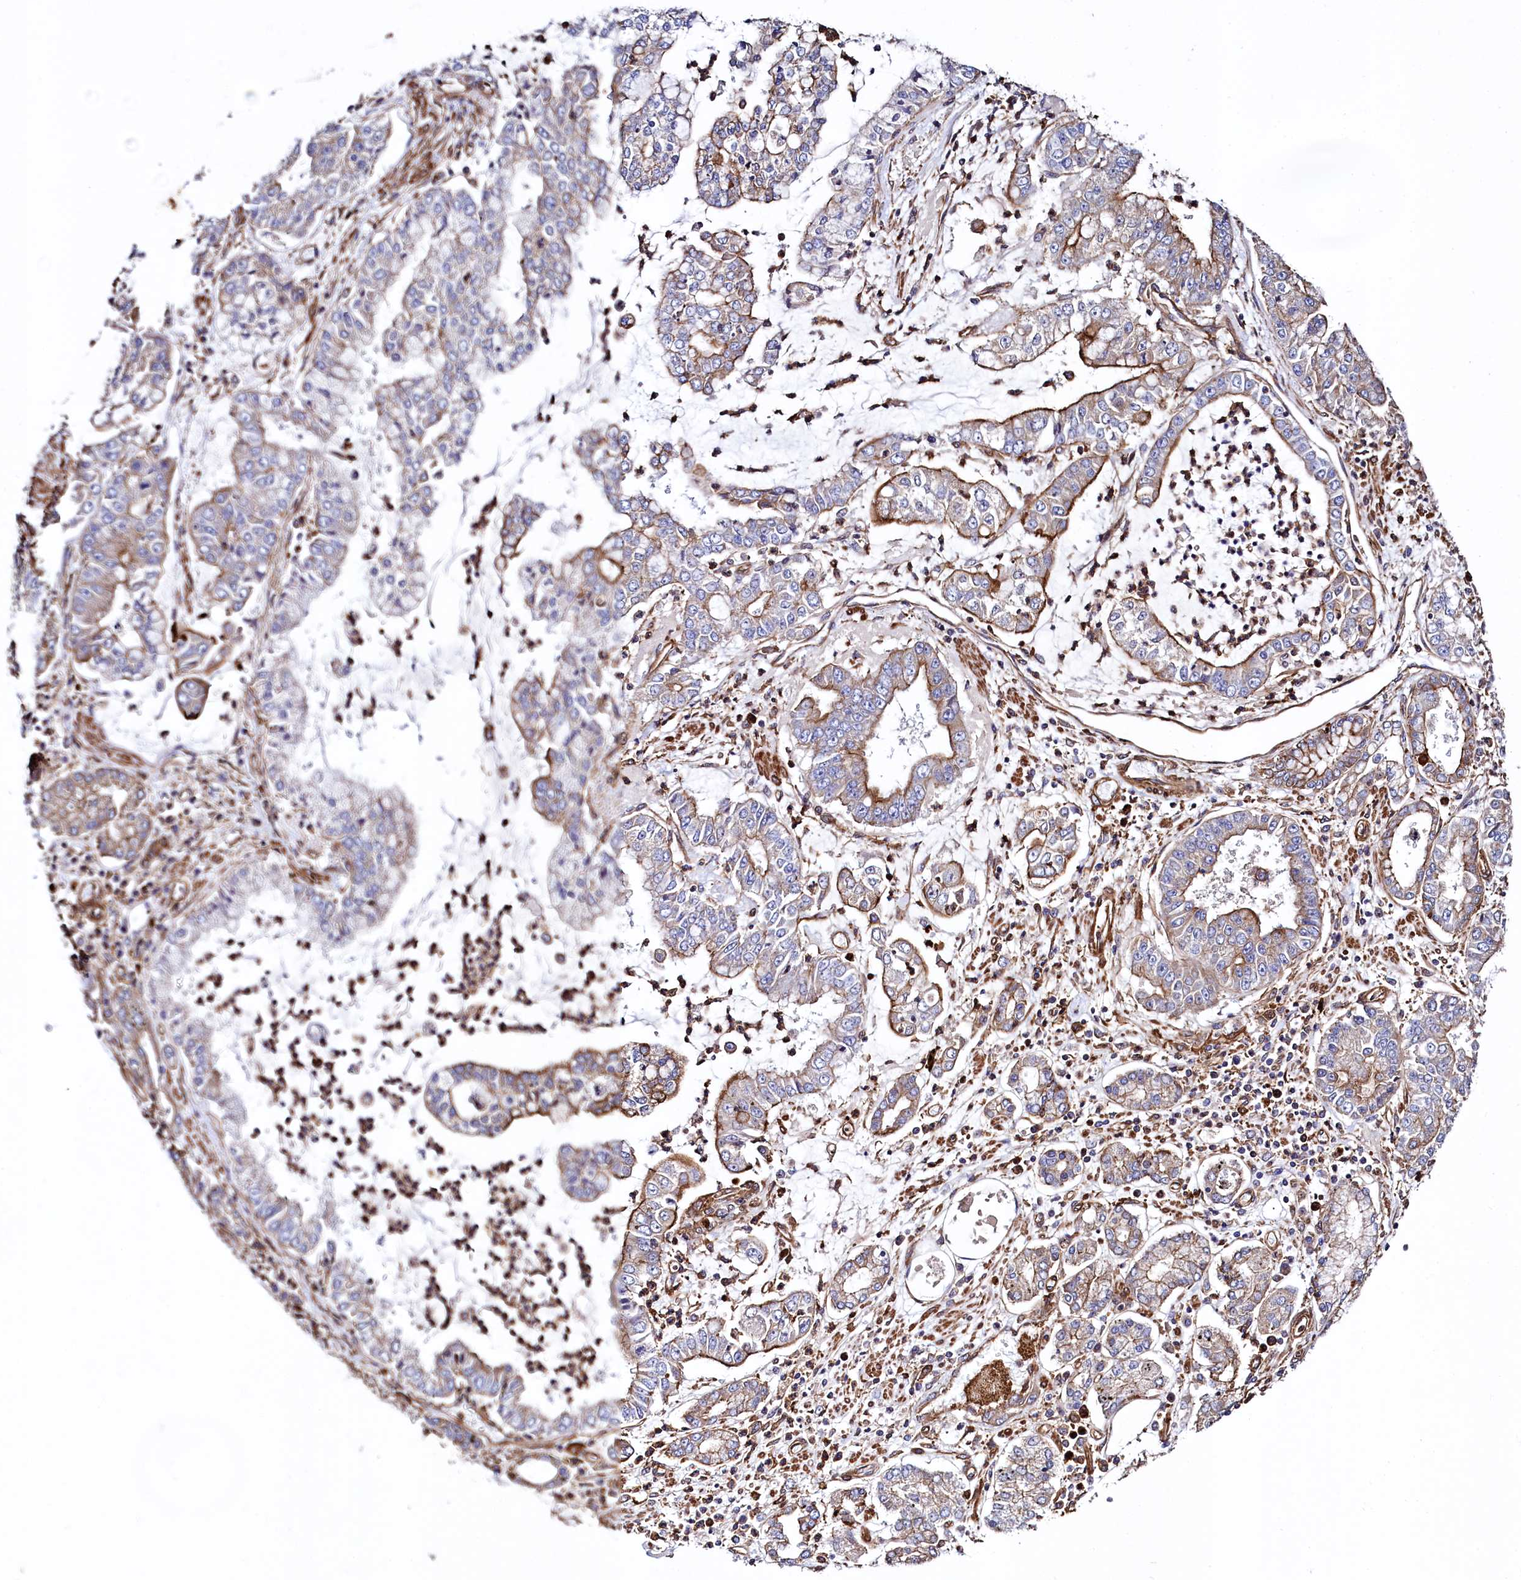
{"staining": {"intensity": "moderate", "quantity": "25%-75%", "location": "cytoplasmic/membranous"}, "tissue": "stomach cancer", "cell_type": "Tumor cells", "image_type": "cancer", "snomed": [{"axis": "morphology", "description": "Adenocarcinoma, NOS"}, {"axis": "topography", "description": "Stomach"}], "caption": "Immunohistochemical staining of stomach cancer (adenocarcinoma) shows moderate cytoplasmic/membranous protein staining in about 25%-75% of tumor cells.", "gene": "STAMBPL1", "patient": {"sex": "male", "age": 76}}